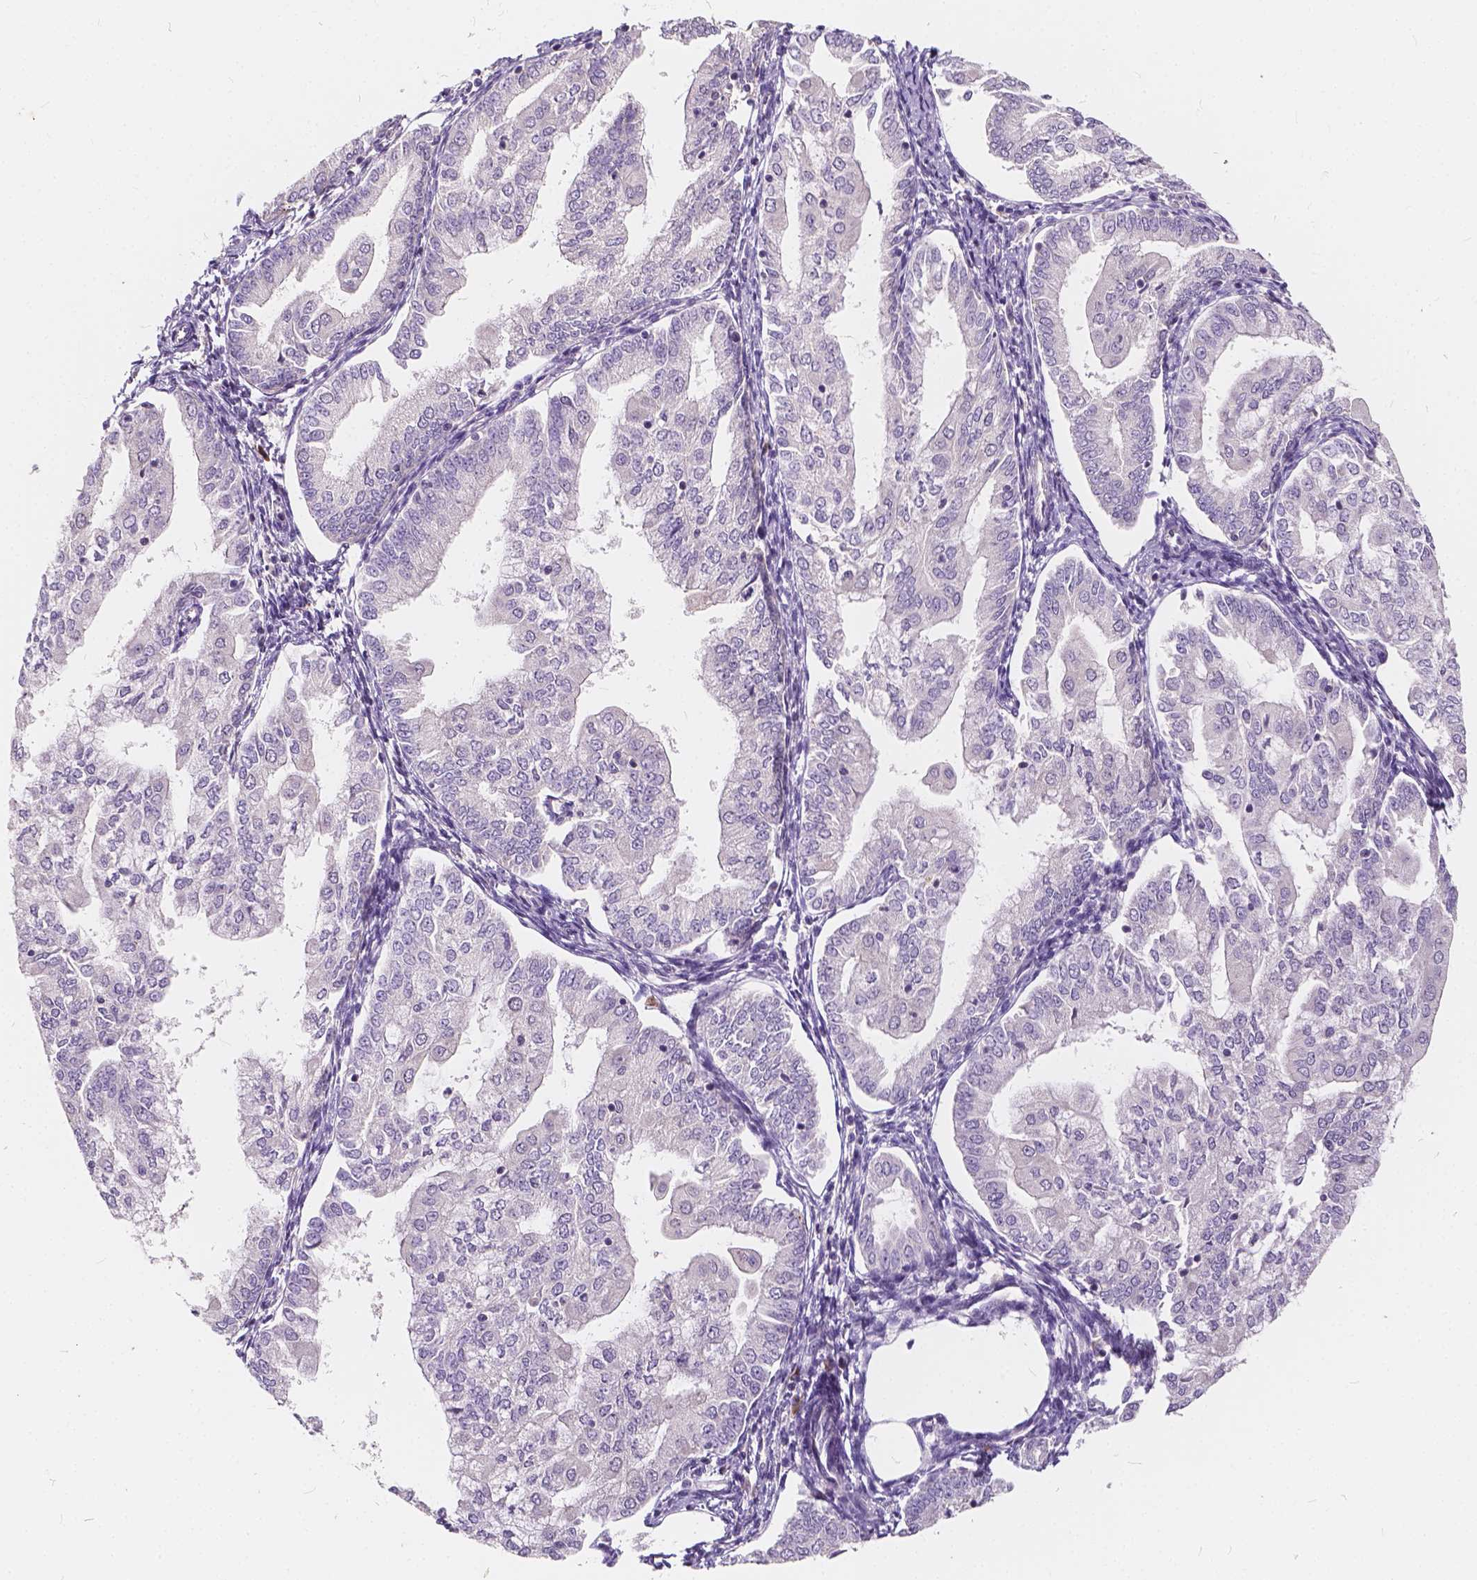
{"staining": {"intensity": "negative", "quantity": "none", "location": "none"}, "tissue": "endometrial cancer", "cell_type": "Tumor cells", "image_type": "cancer", "snomed": [{"axis": "morphology", "description": "Adenocarcinoma, NOS"}, {"axis": "topography", "description": "Endometrium"}], "caption": "An immunohistochemistry photomicrograph of adenocarcinoma (endometrial) is shown. There is no staining in tumor cells of adenocarcinoma (endometrial).", "gene": "KIAA0513", "patient": {"sex": "female", "age": 55}}